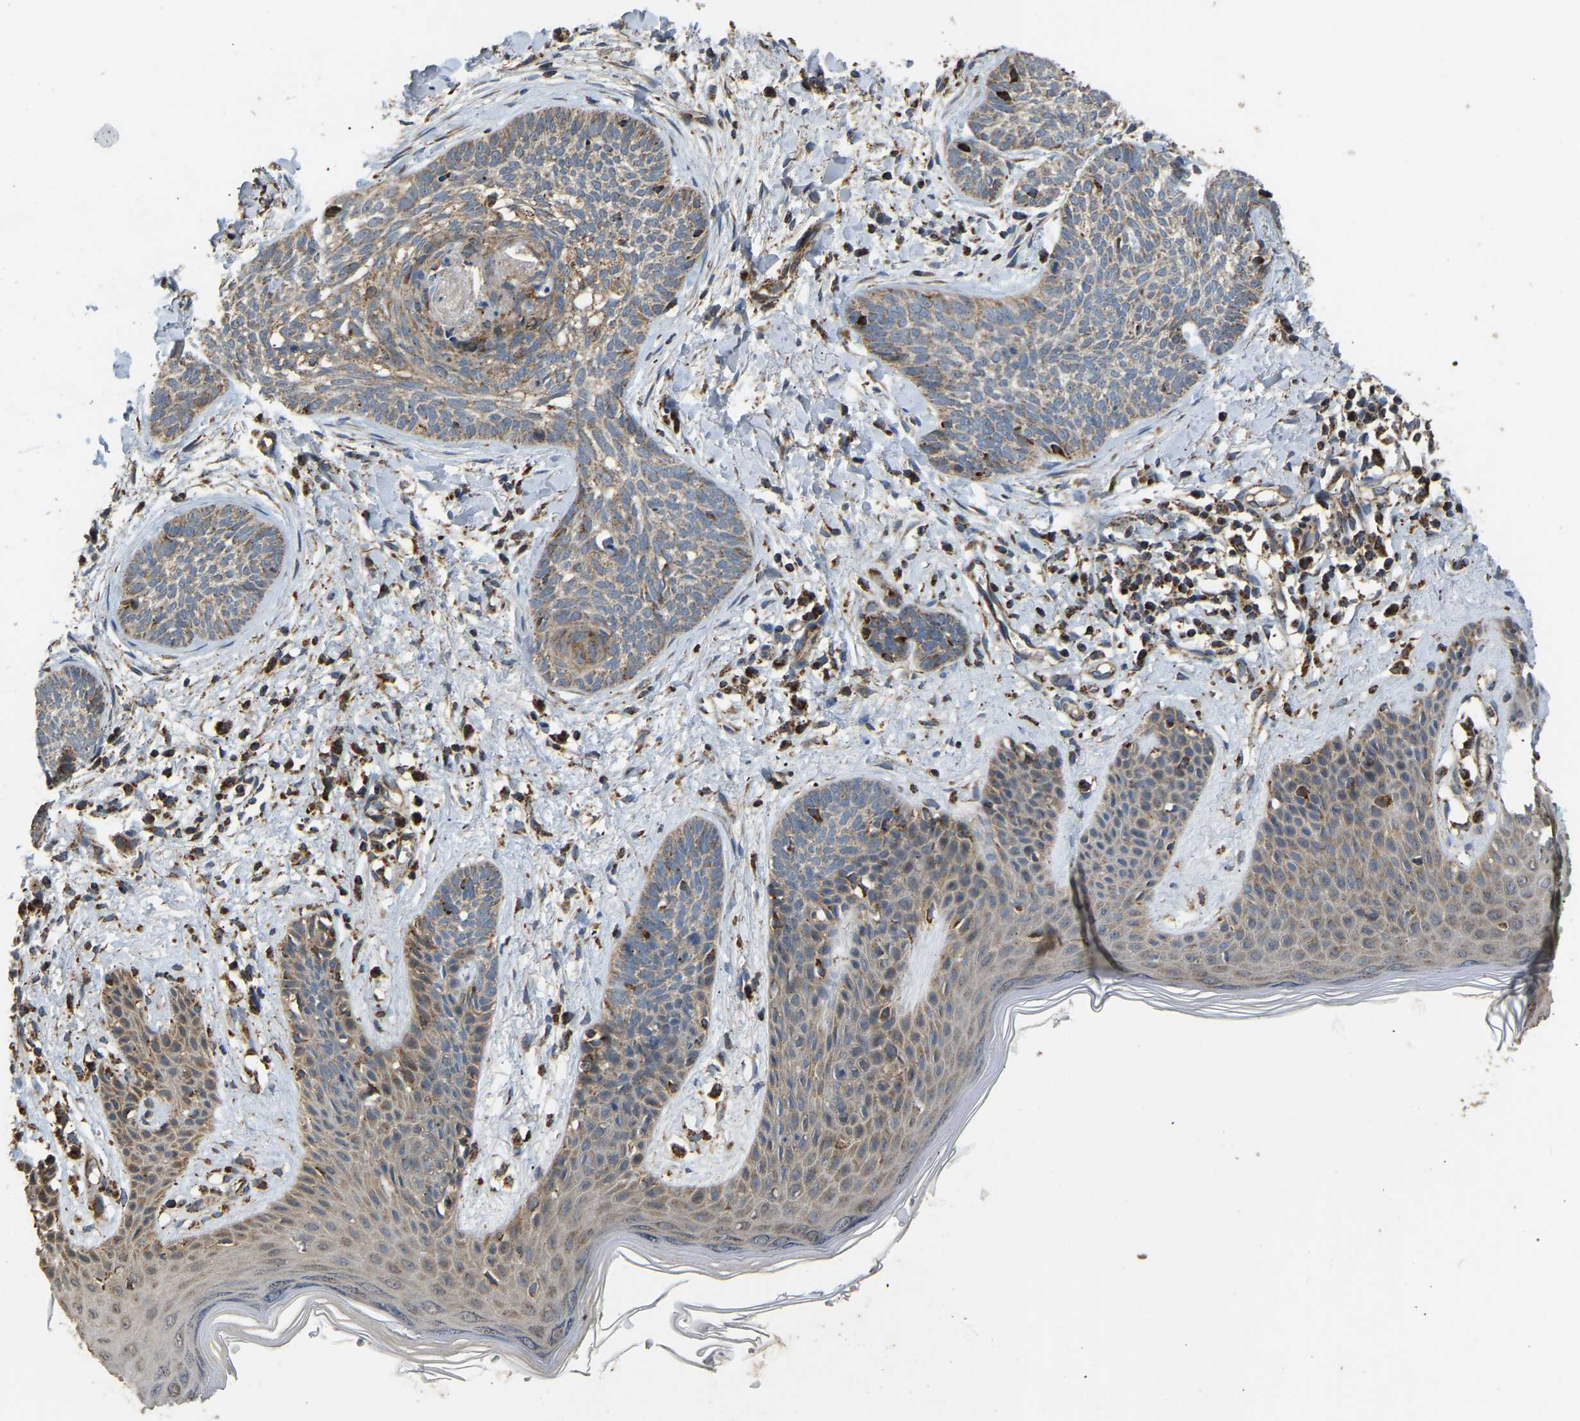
{"staining": {"intensity": "weak", "quantity": ">75%", "location": "cytoplasmic/membranous"}, "tissue": "skin cancer", "cell_type": "Tumor cells", "image_type": "cancer", "snomed": [{"axis": "morphology", "description": "Basal cell carcinoma"}, {"axis": "topography", "description": "Skin"}], "caption": "This photomicrograph shows immunohistochemistry (IHC) staining of skin basal cell carcinoma, with low weak cytoplasmic/membranous positivity in about >75% of tumor cells.", "gene": "TUFM", "patient": {"sex": "female", "age": 59}}